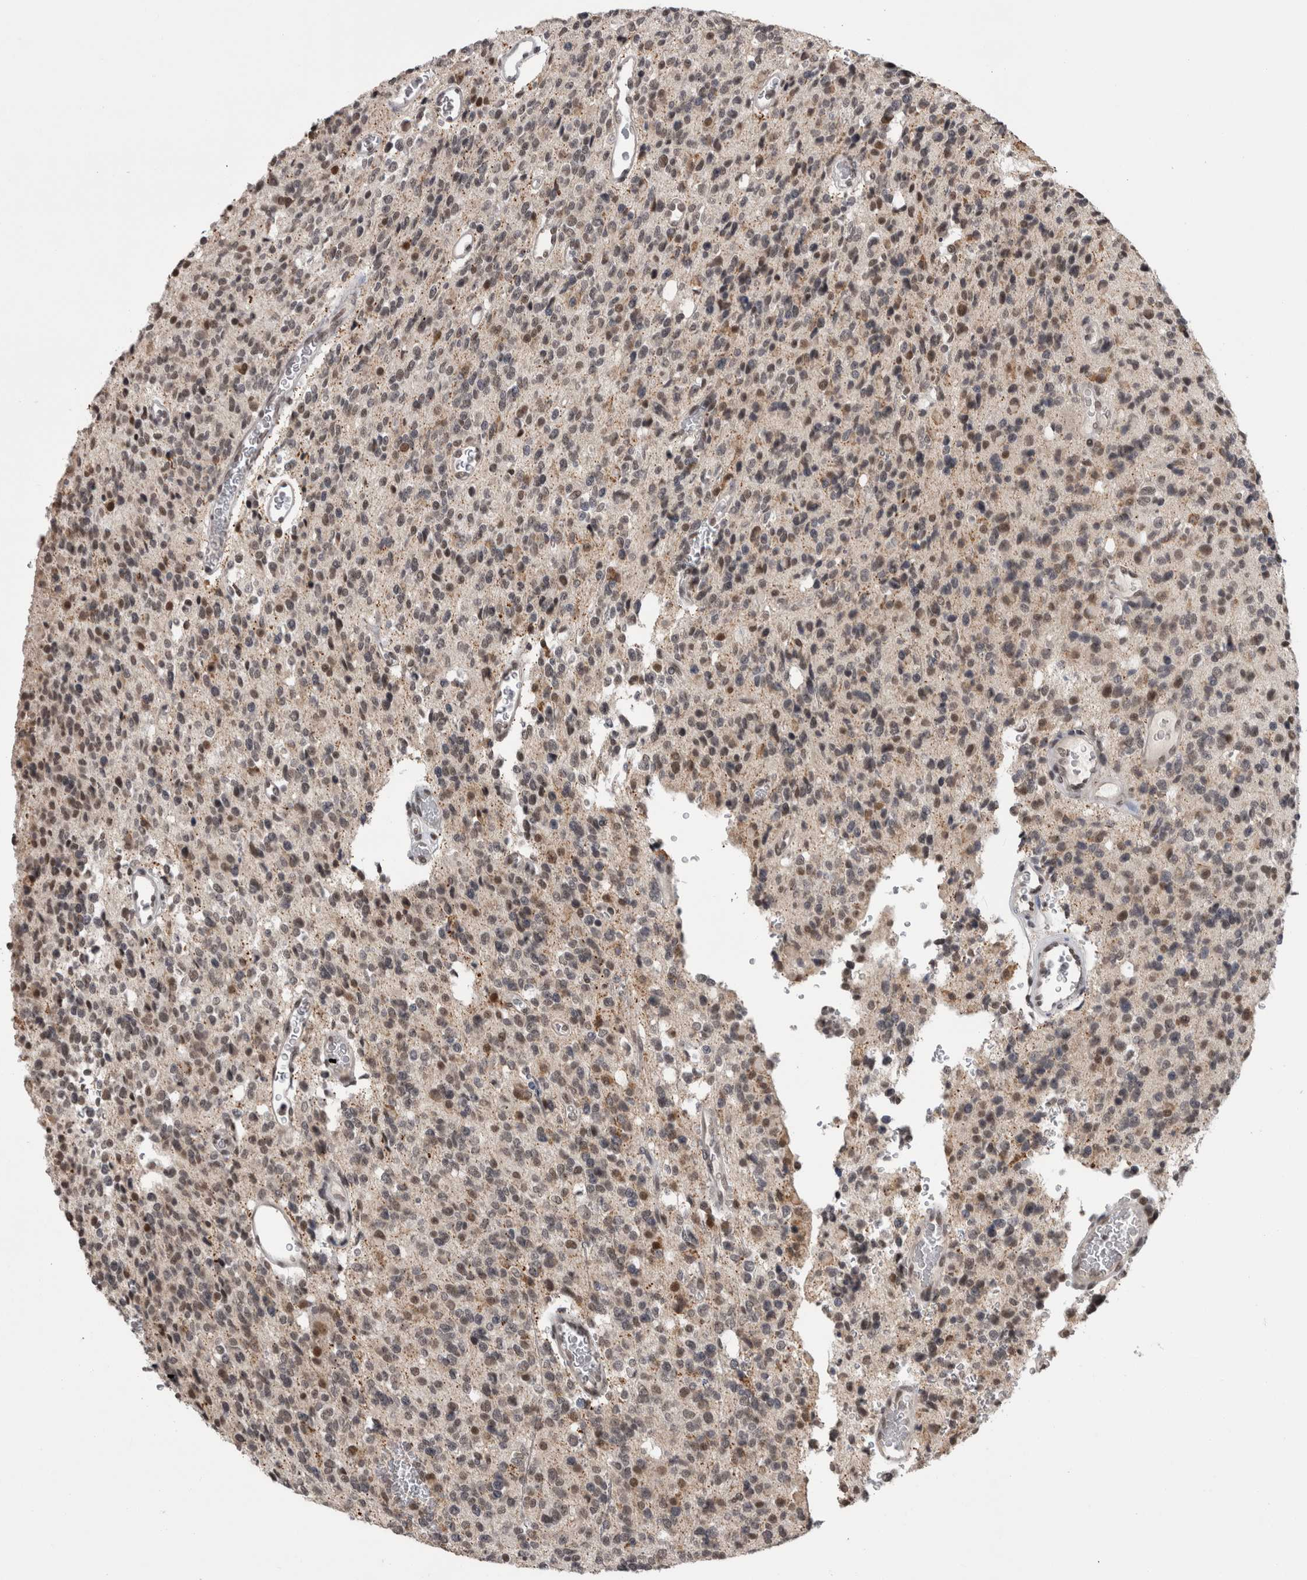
{"staining": {"intensity": "weak", "quantity": "25%-75%", "location": "nuclear"}, "tissue": "glioma", "cell_type": "Tumor cells", "image_type": "cancer", "snomed": [{"axis": "morphology", "description": "Glioma, malignant, High grade"}, {"axis": "topography", "description": "Brain"}], "caption": "DAB immunohistochemical staining of human malignant glioma (high-grade) exhibits weak nuclear protein positivity in about 25%-75% of tumor cells.", "gene": "CPSF2", "patient": {"sex": "male", "age": 34}}